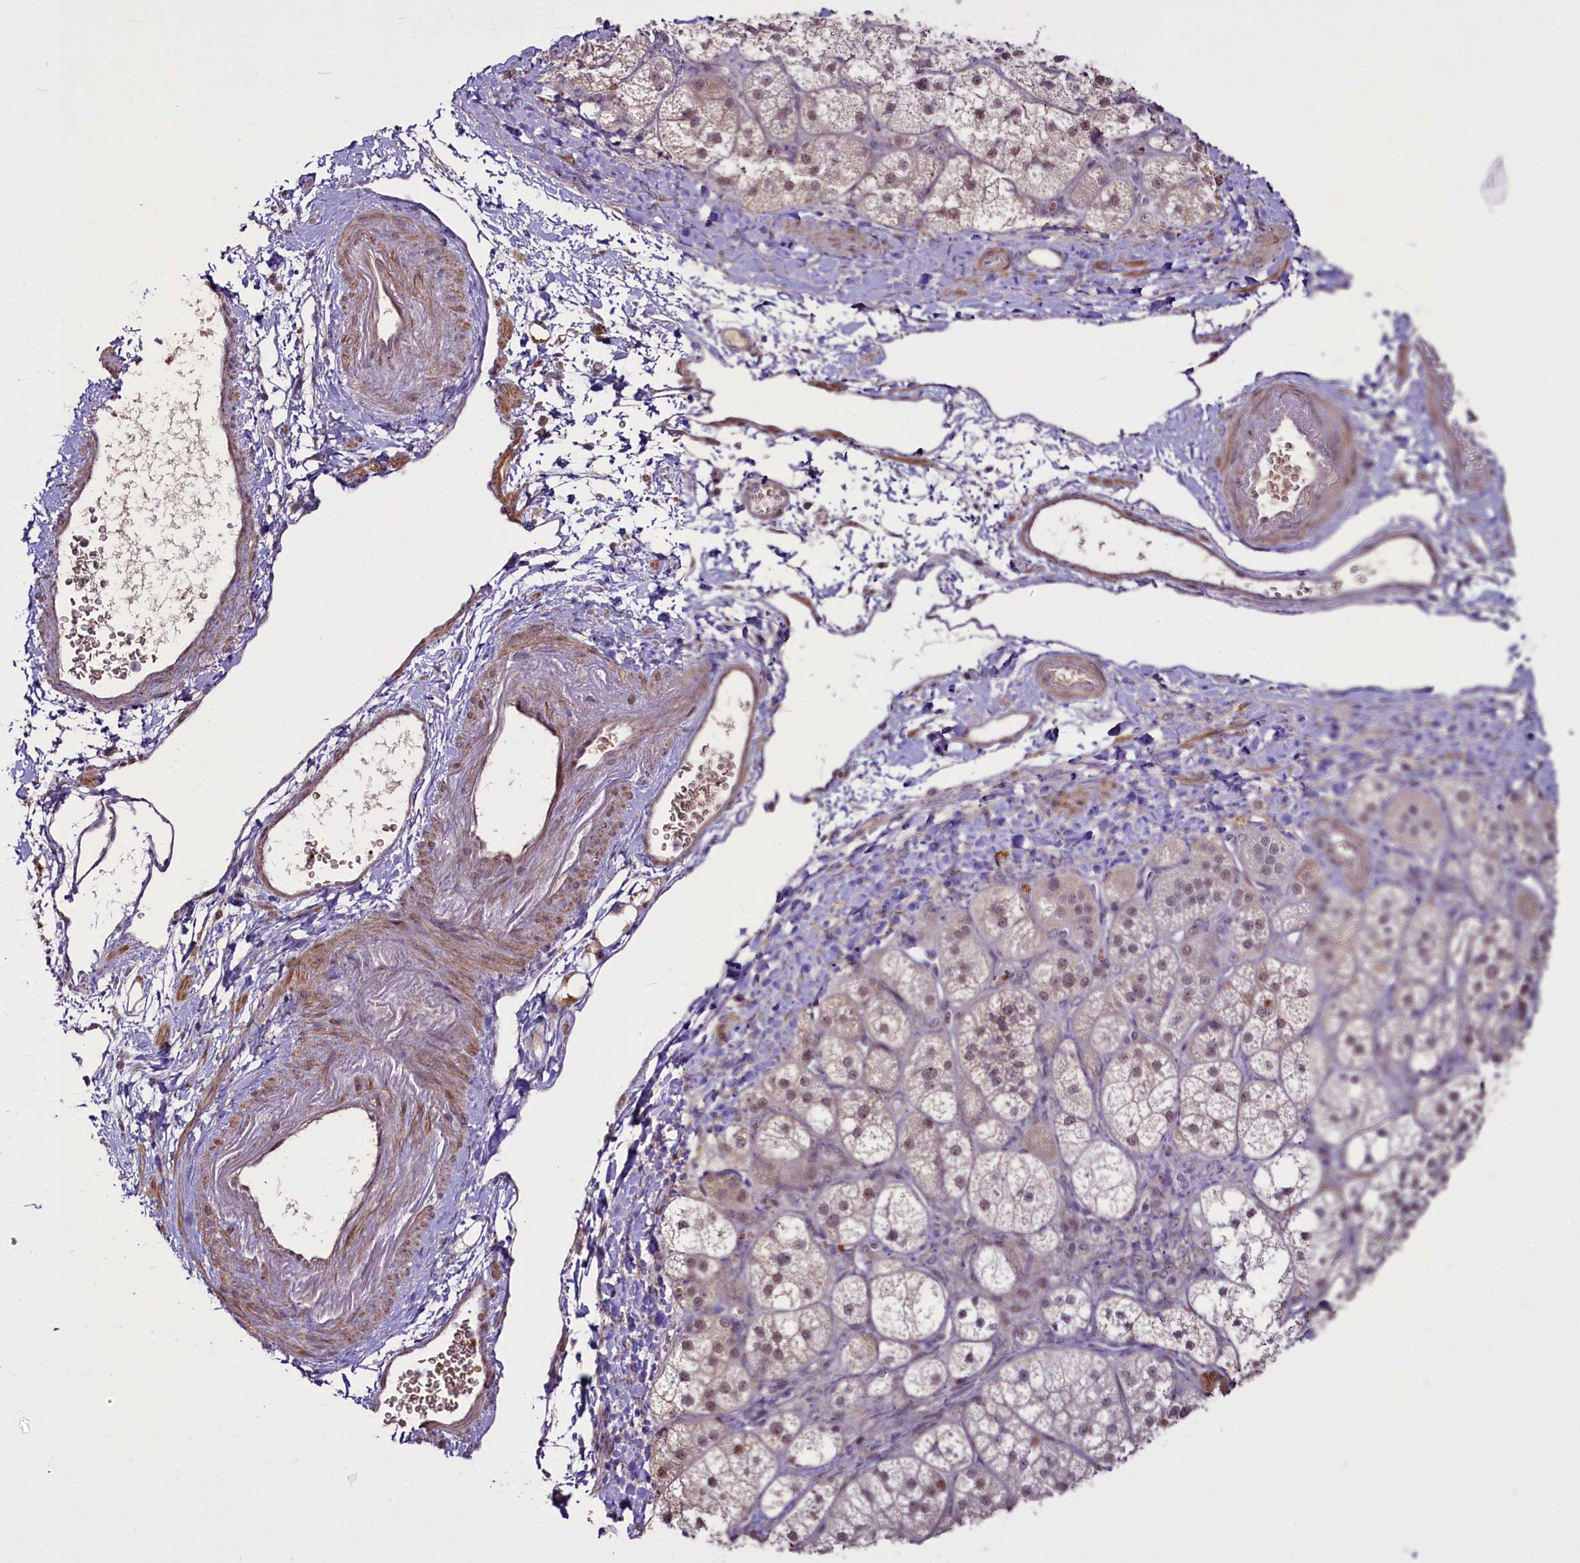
{"staining": {"intensity": "moderate", "quantity": "25%-75%", "location": "cytoplasmic/membranous,nuclear"}, "tissue": "adrenal gland", "cell_type": "Glandular cells", "image_type": "normal", "snomed": [{"axis": "morphology", "description": "Normal tissue, NOS"}, {"axis": "topography", "description": "Adrenal gland"}], "caption": "Protein staining by immunohistochemistry demonstrates moderate cytoplasmic/membranous,nuclear staining in approximately 25%-75% of glandular cells in normal adrenal gland. The protein is stained brown, and the nuclei are stained in blue (DAB IHC with brightfield microscopy, high magnification).", "gene": "SUSD3", "patient": {"sex": "male", "age": 61}}